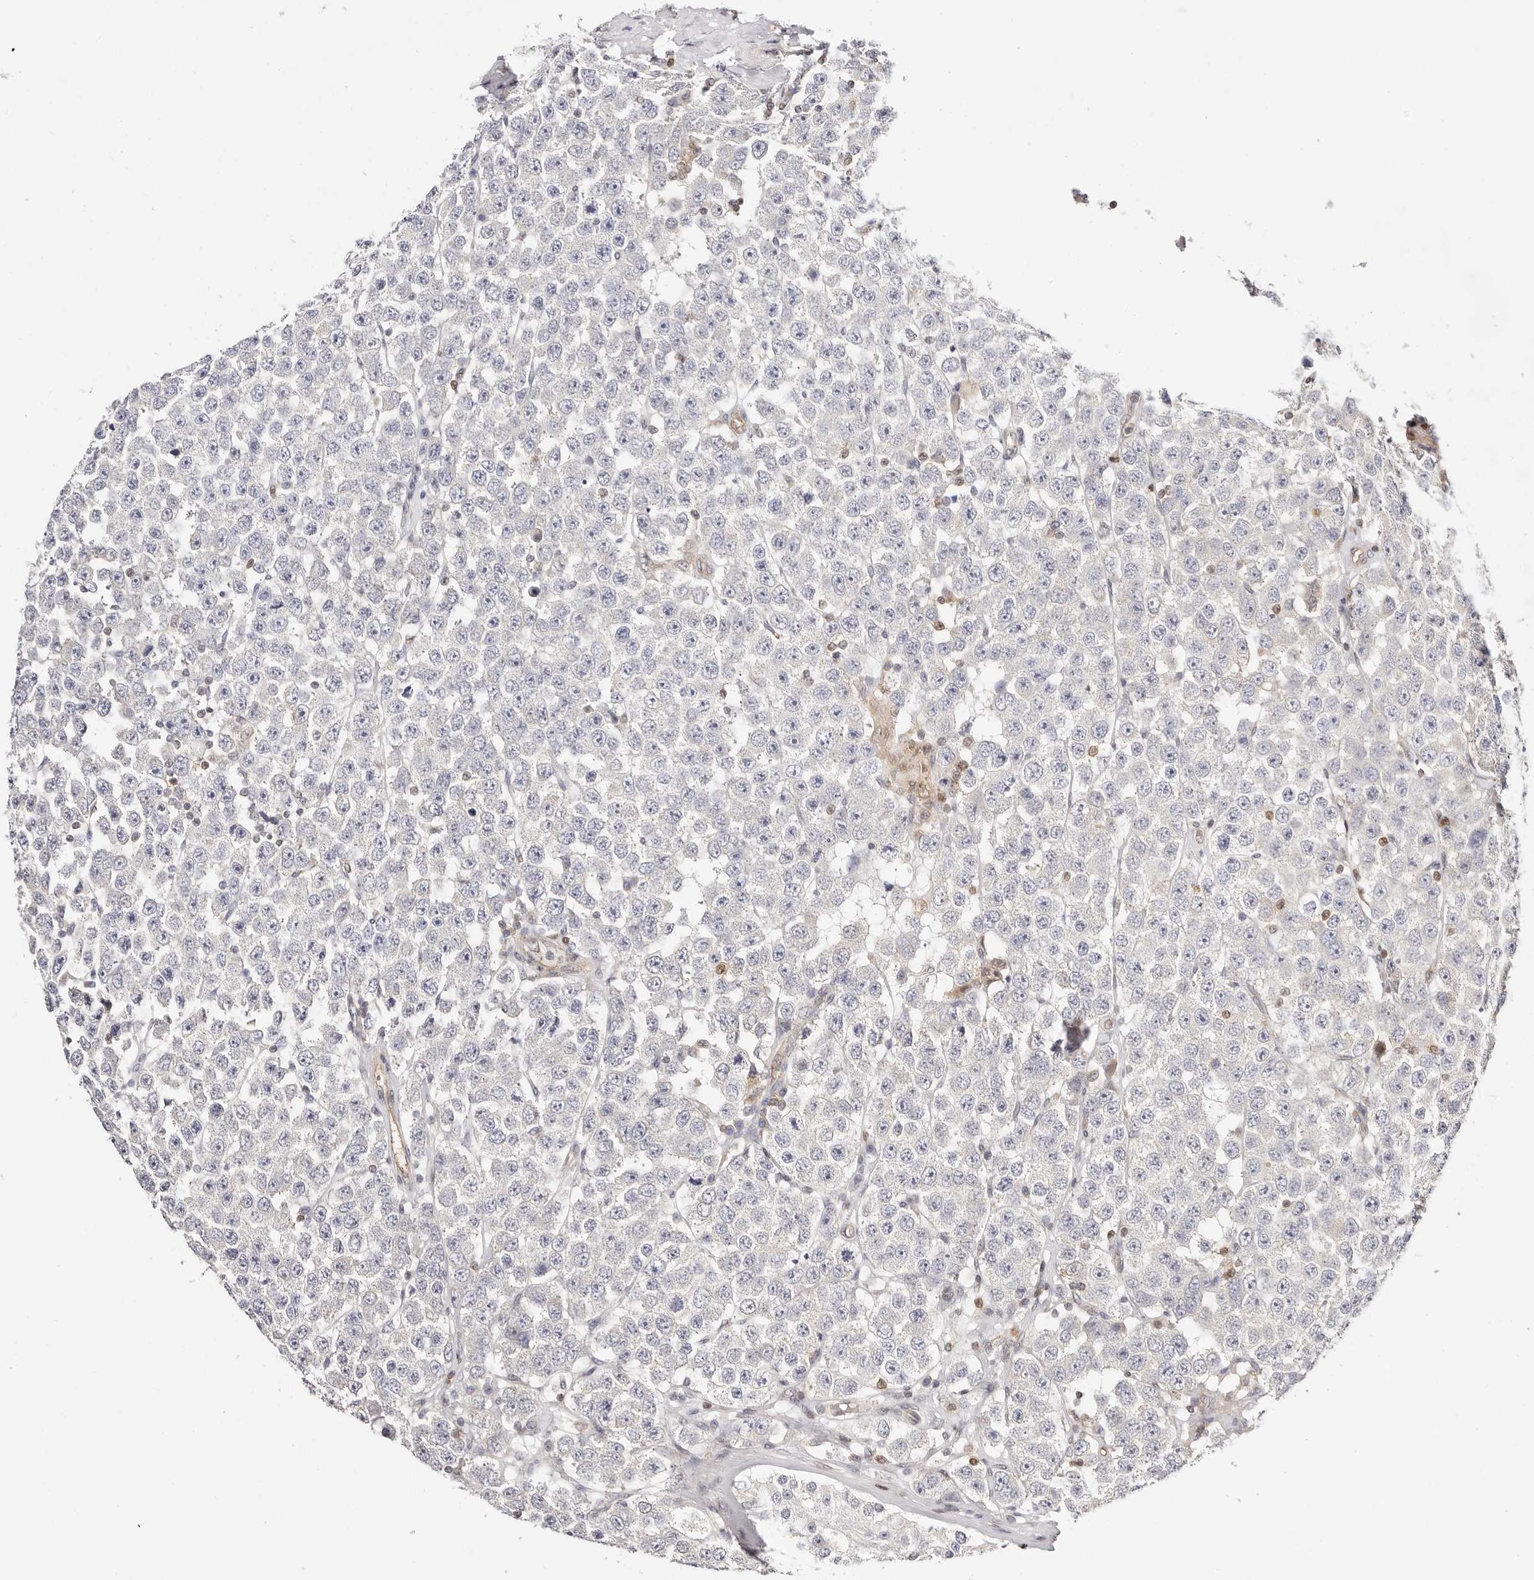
{"staining": {"intensity": "negative", "quantity": "none", "location": "none"}, "tissue": "testis cancer", "cell_type": "Tumor cells", "image_type": "cancer", "snomed": [{"axis": "morphology", "description": "Seminoma, NOS"}, {"axis": "topography", "description": "Testis"}], "caption": "This is an immunohistochemistry (IHC) micrograph of testis cancer (seminoma). There is no staining in tumor cells.", "gene": "STAT5A", "patient": {"sex": "male", "age": 28}}